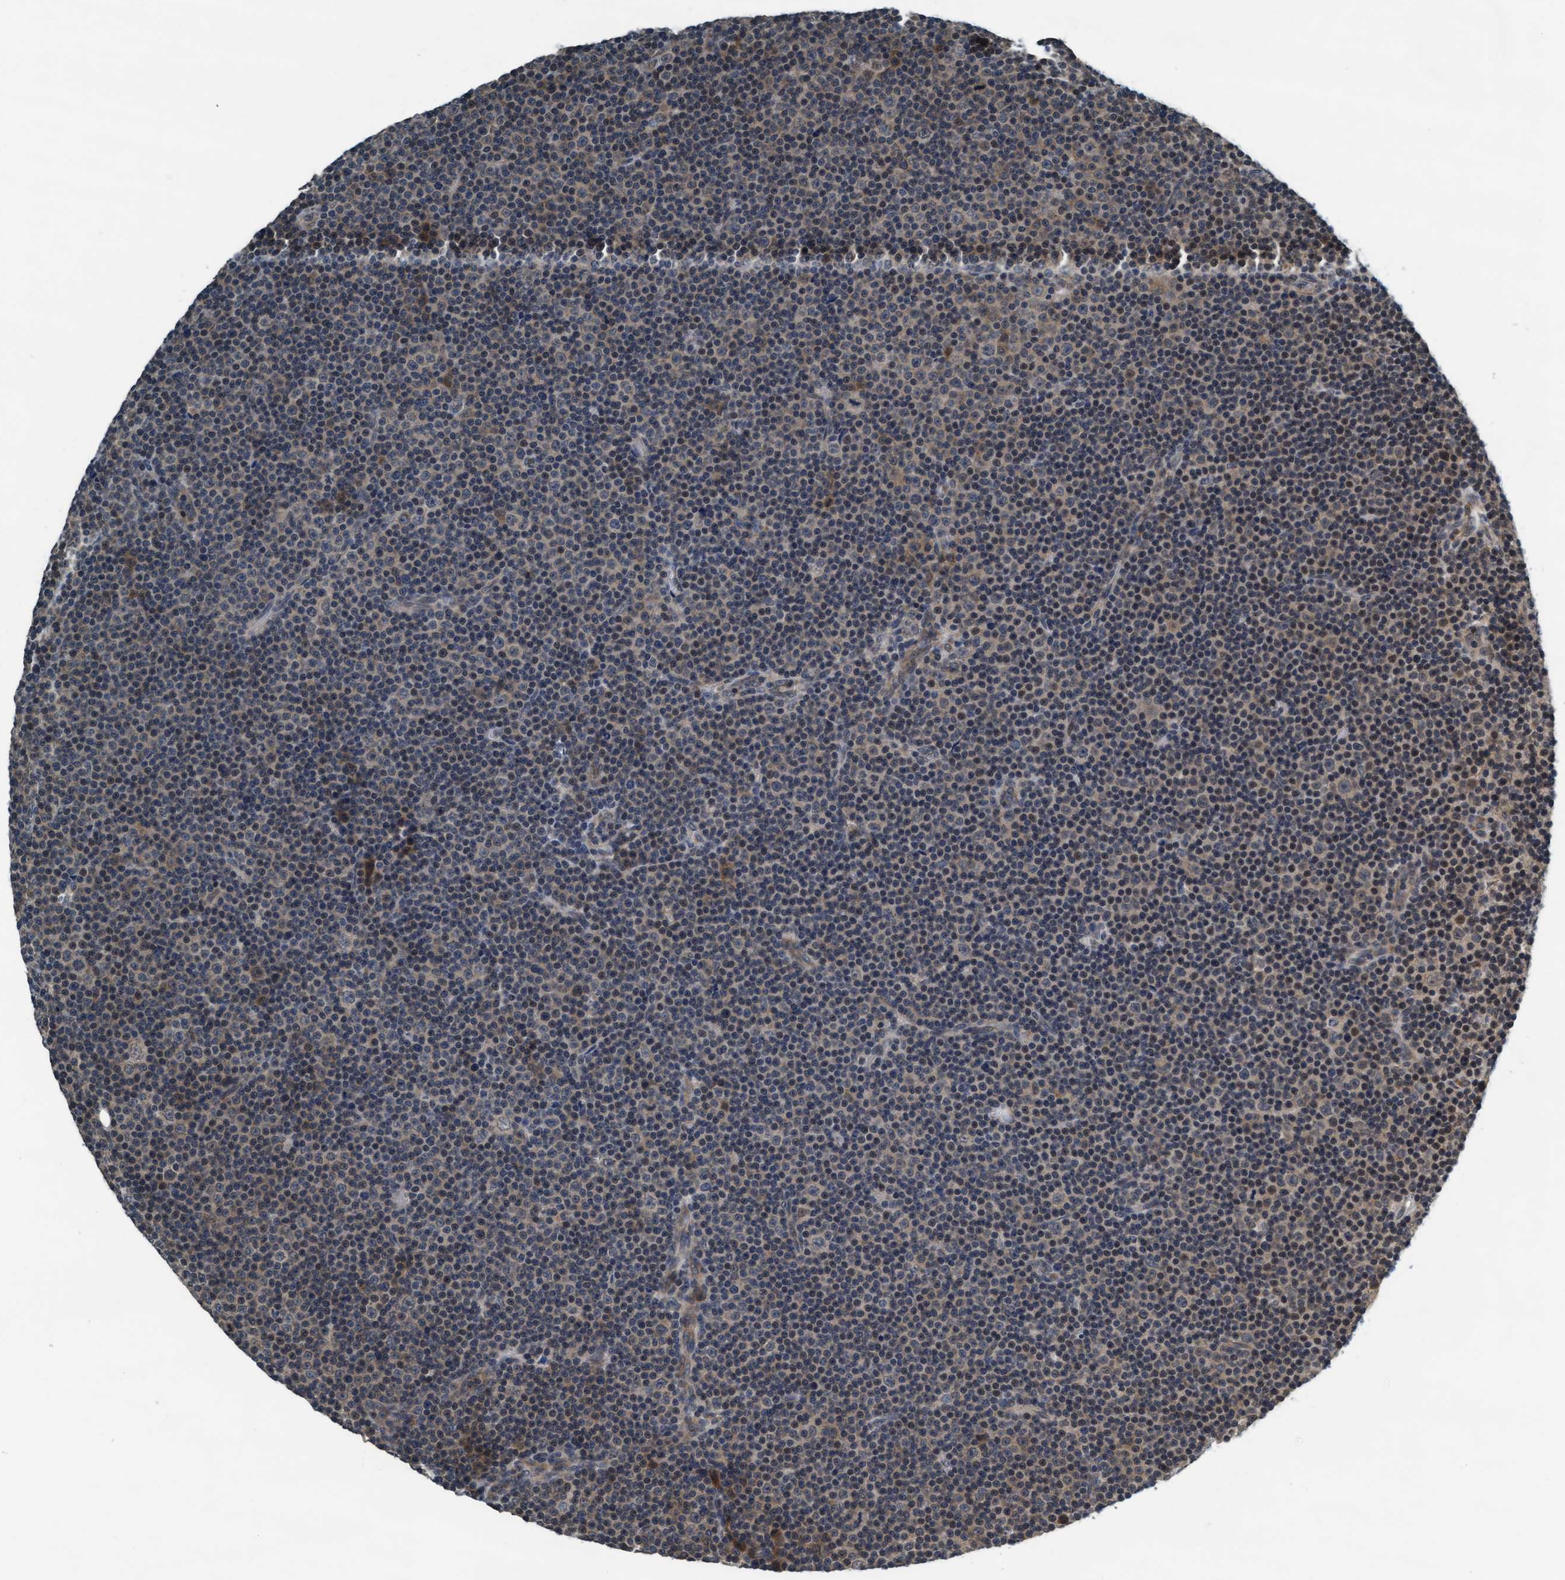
{"staining": {"intensity": "weak", "quantity": "<25%", "location": "nuclear"}, "tissue": "lymphoma", "cell_type": "Tumor cells", "image_type": "cancer", "snomed": [{"axis": "morphology", "description": "Malignant lymphoma, non-Hodgkin's type, Low grade"}, {"axis": "topography", "description": "Lymph node"}], "caption": "Human lymphoma stained for a protein using immunohistochemistry exhibits no positivity in tumor cells.", "gene": "WASF1", "patient": {"sex": "female", "age": 67}}